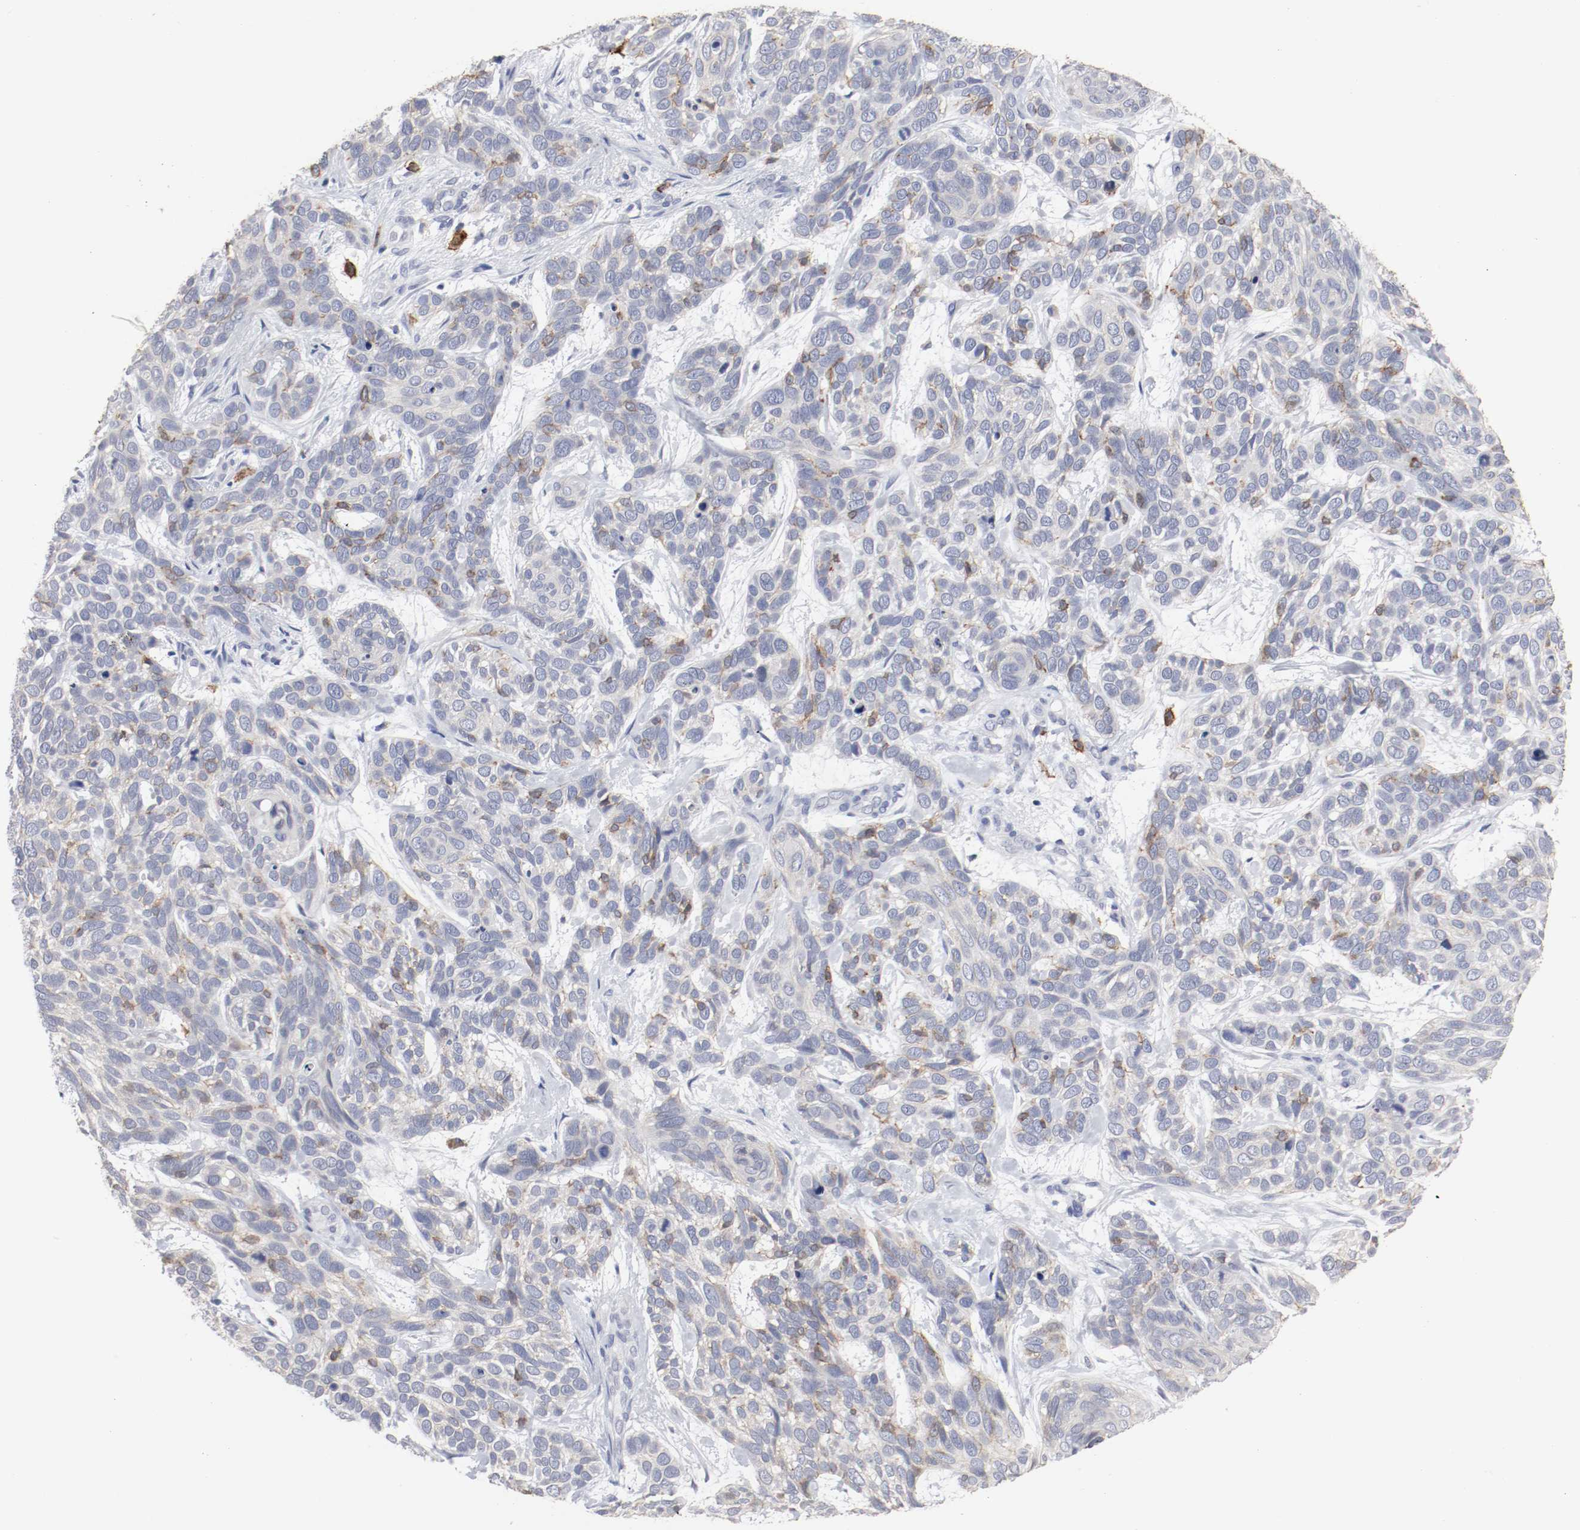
{"staining": {"intensity": "negative", "quantity": "none", "location": "none"}, "tissue": "skin cancer", "cell_type": "Tumor cells", "image_type": "cancer", "snomed": [{"axis": "morphology", "description": "Basal cell carcinoma"}, {"axis": "topography", "description": "Skin"}], "caption": "An IHC histopathology image of skin cancer (basal cell carcinoma) is shown. There is no staining in tumor cells of skin cancer (basal cell carcinoma).", "gene": "KIT", "patient": {"sex": "male", "age": 87}}